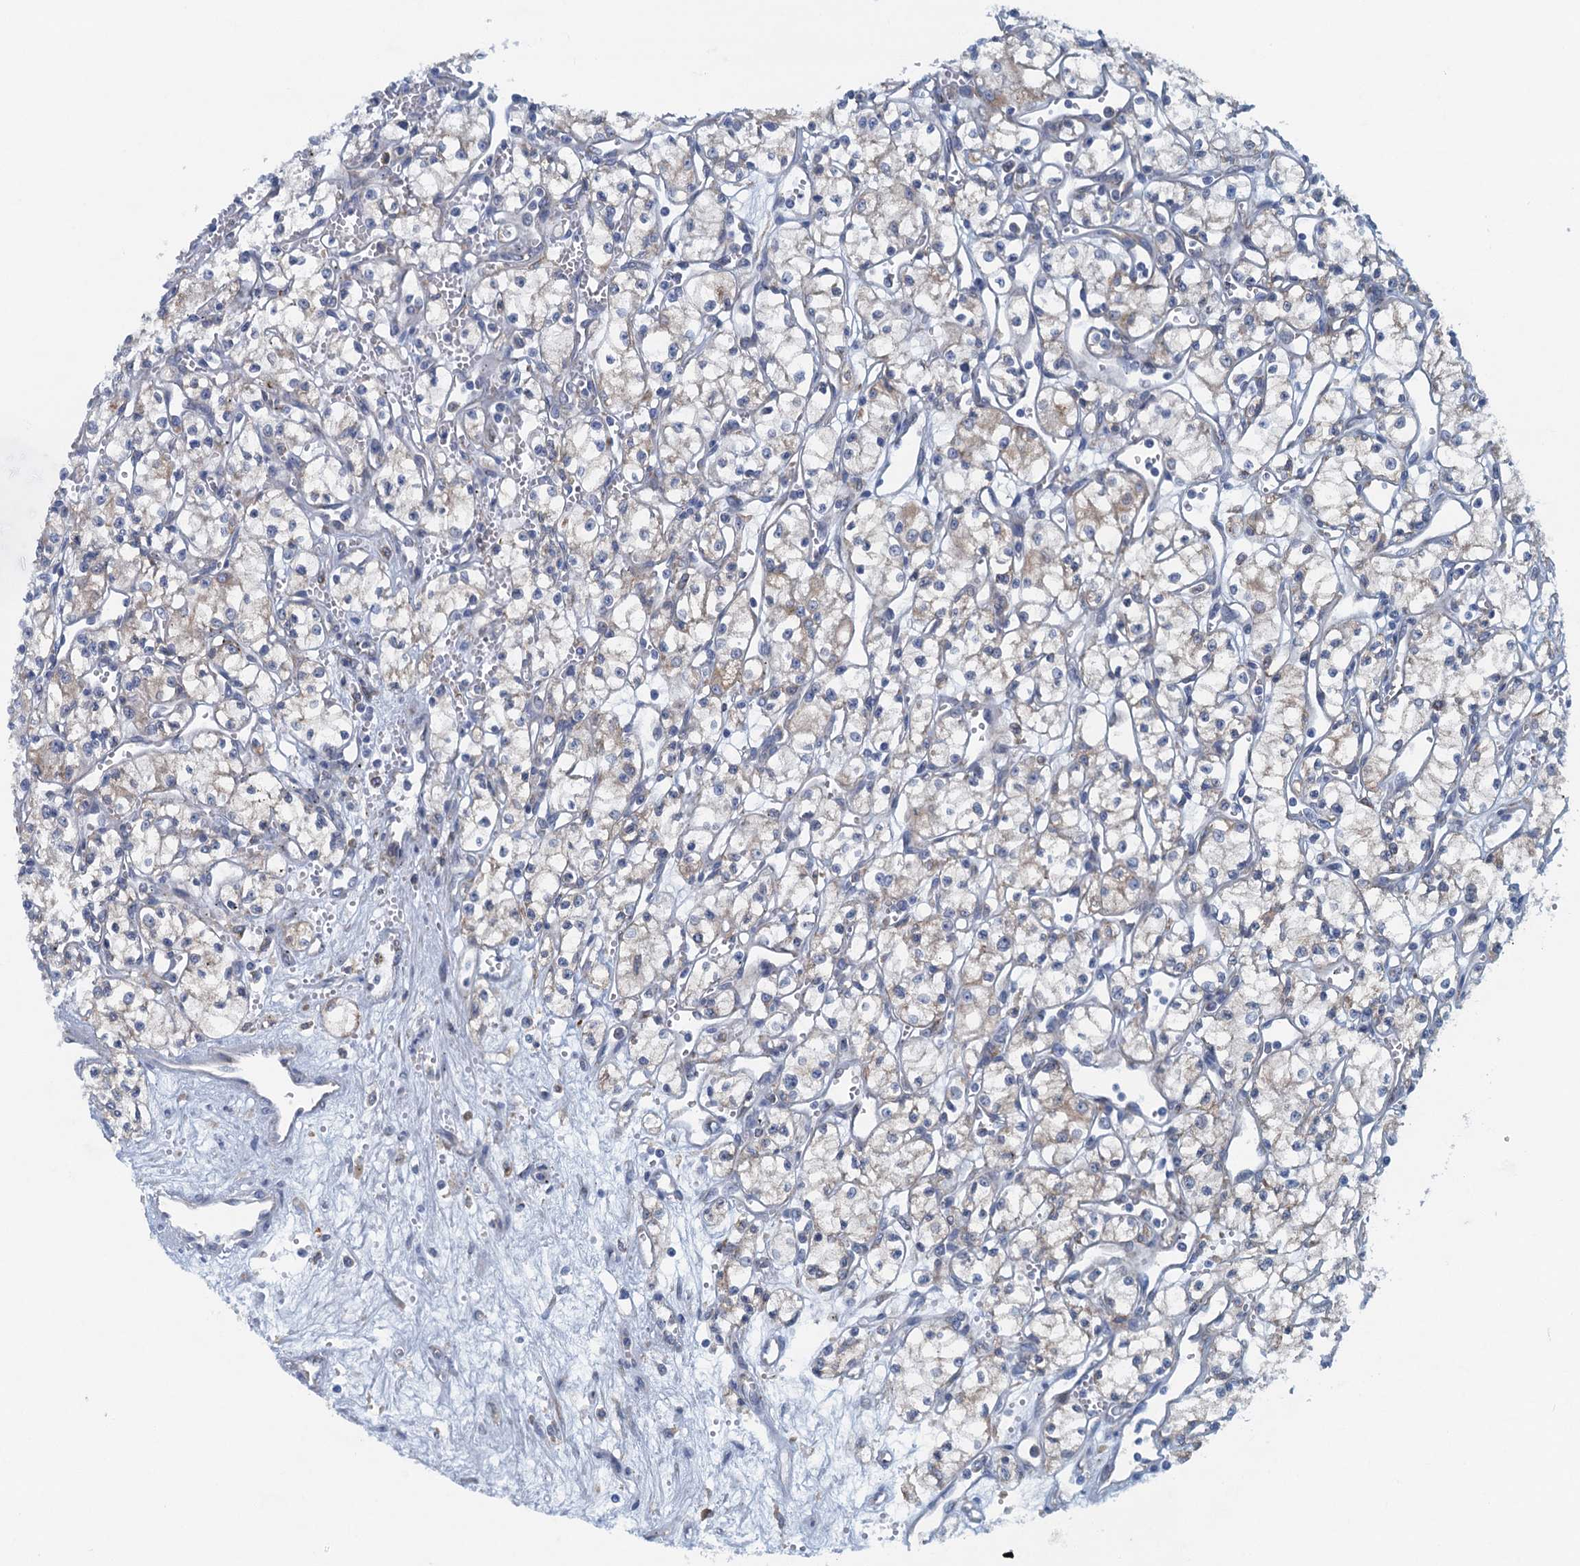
{"staining": {"intensity": "negative", "quantity": "none", "location": "none"}, "tissue": "renal cancer", "cell_type": "Tumor cells", "image_type": "cancer", "snomed": [{"axis": "morphology", "description": "Adenocarcinoma, NOS"}, {"axis": "topography", "description": "Kidney"}], "caption": "The photomicrograph displays no staining of tumor cells in adenocarcinoma (renal).", "gene": "MYDGF", "patient": {"sex": "male", "age": 59}}